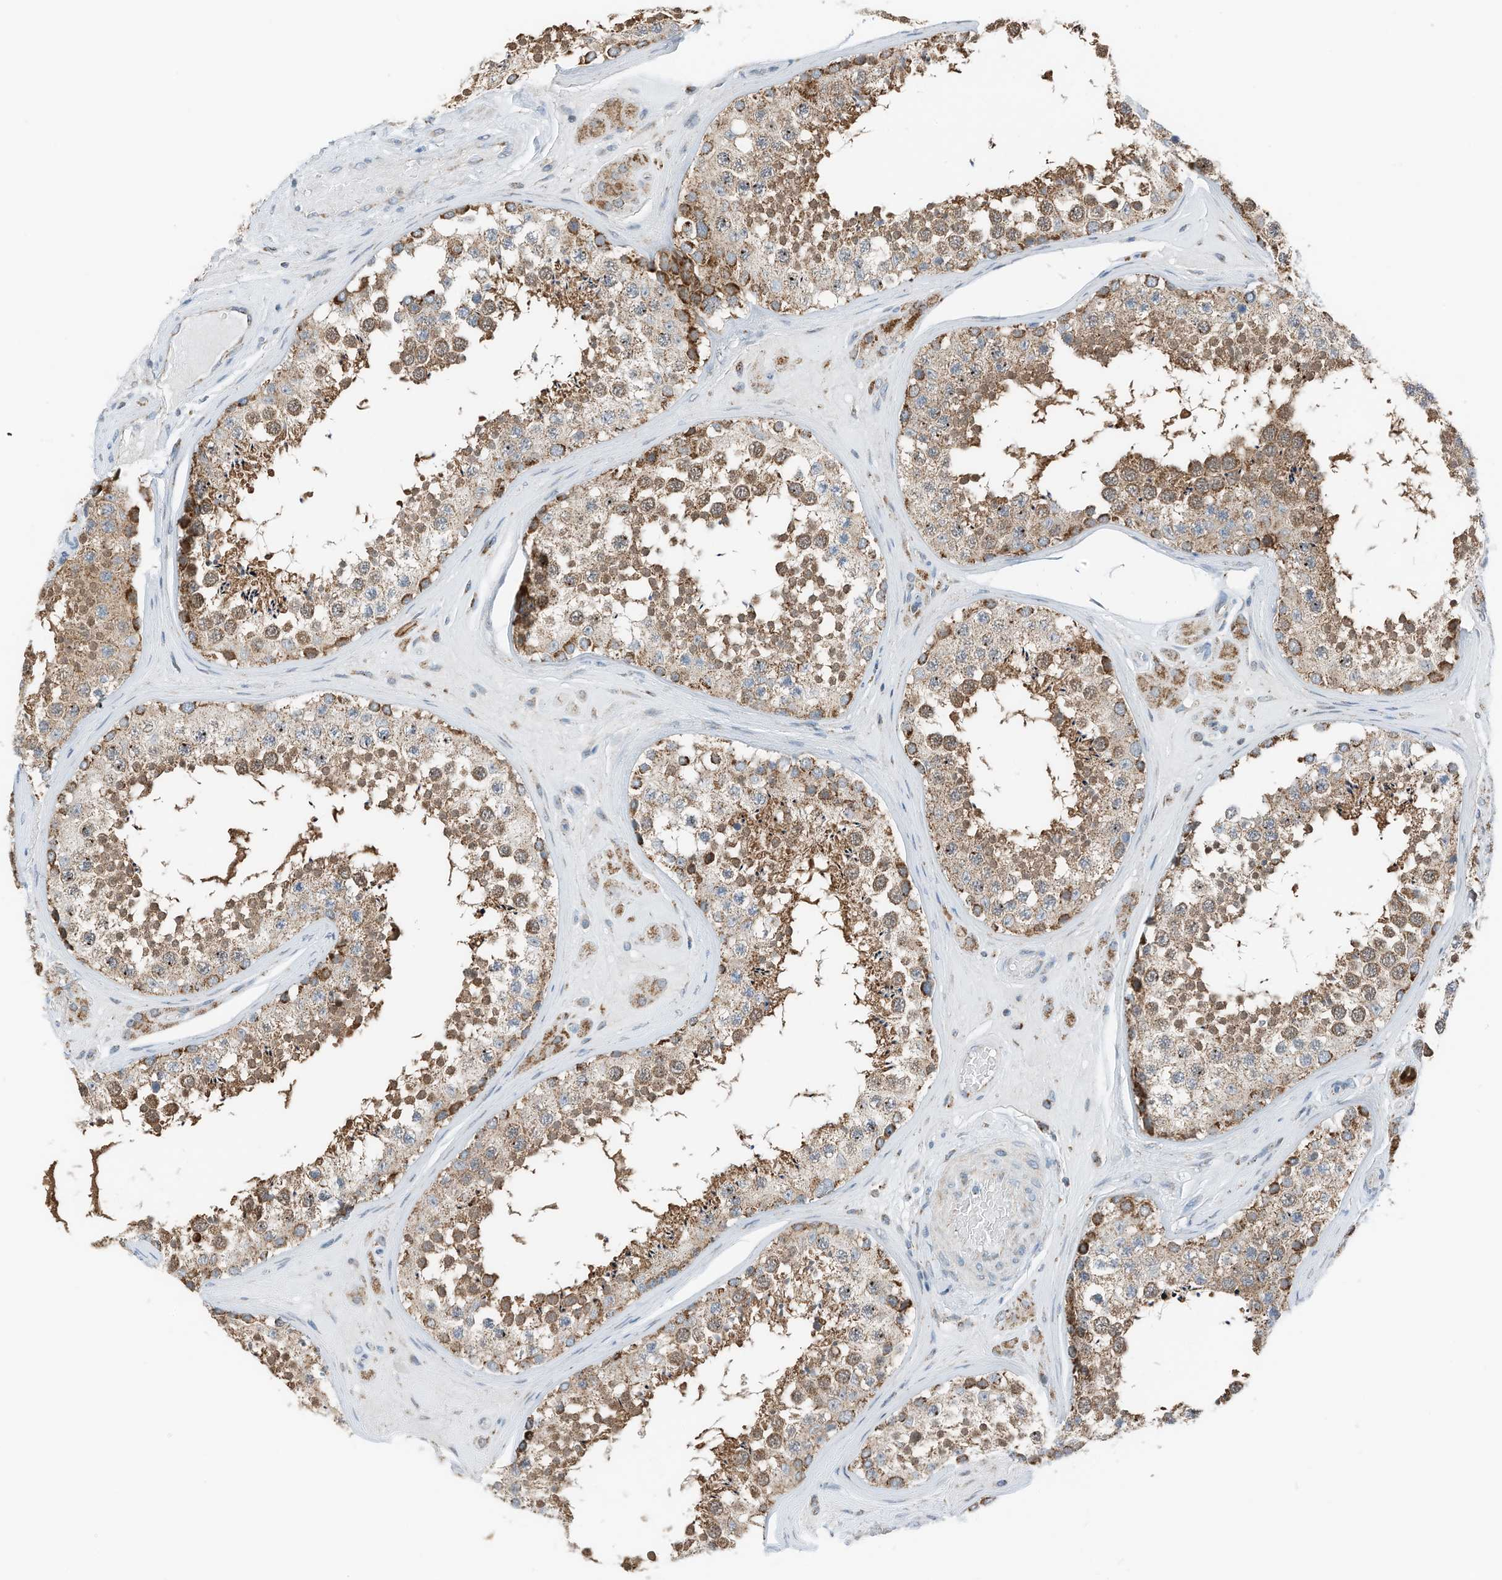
{"staining": {"intensity": "moderate", "quantity": ">75%", "location": "cytoplasmic/membranous"}, "tissue": "testis", "cell_type": "Cells in seminiferous ducts", "image_type": "normal", "snomed": [{"axis": "morphology", "description": "Normal tissue, NOS"}, {"axis": "topography", "description": "Testis"}], "caption": "Immunohistochemistry (DAB) staining of unremarkable testis demonstrates moderate cytoplasmic/membranous protein positivity in approximately >75% of cells in seminiferous ducts. Immunohistochemistry stains the protein of interest in brown and the nuclei are stained blue.", "gene": "RMND1", "patient": {"sex": "male", "age": 46}}